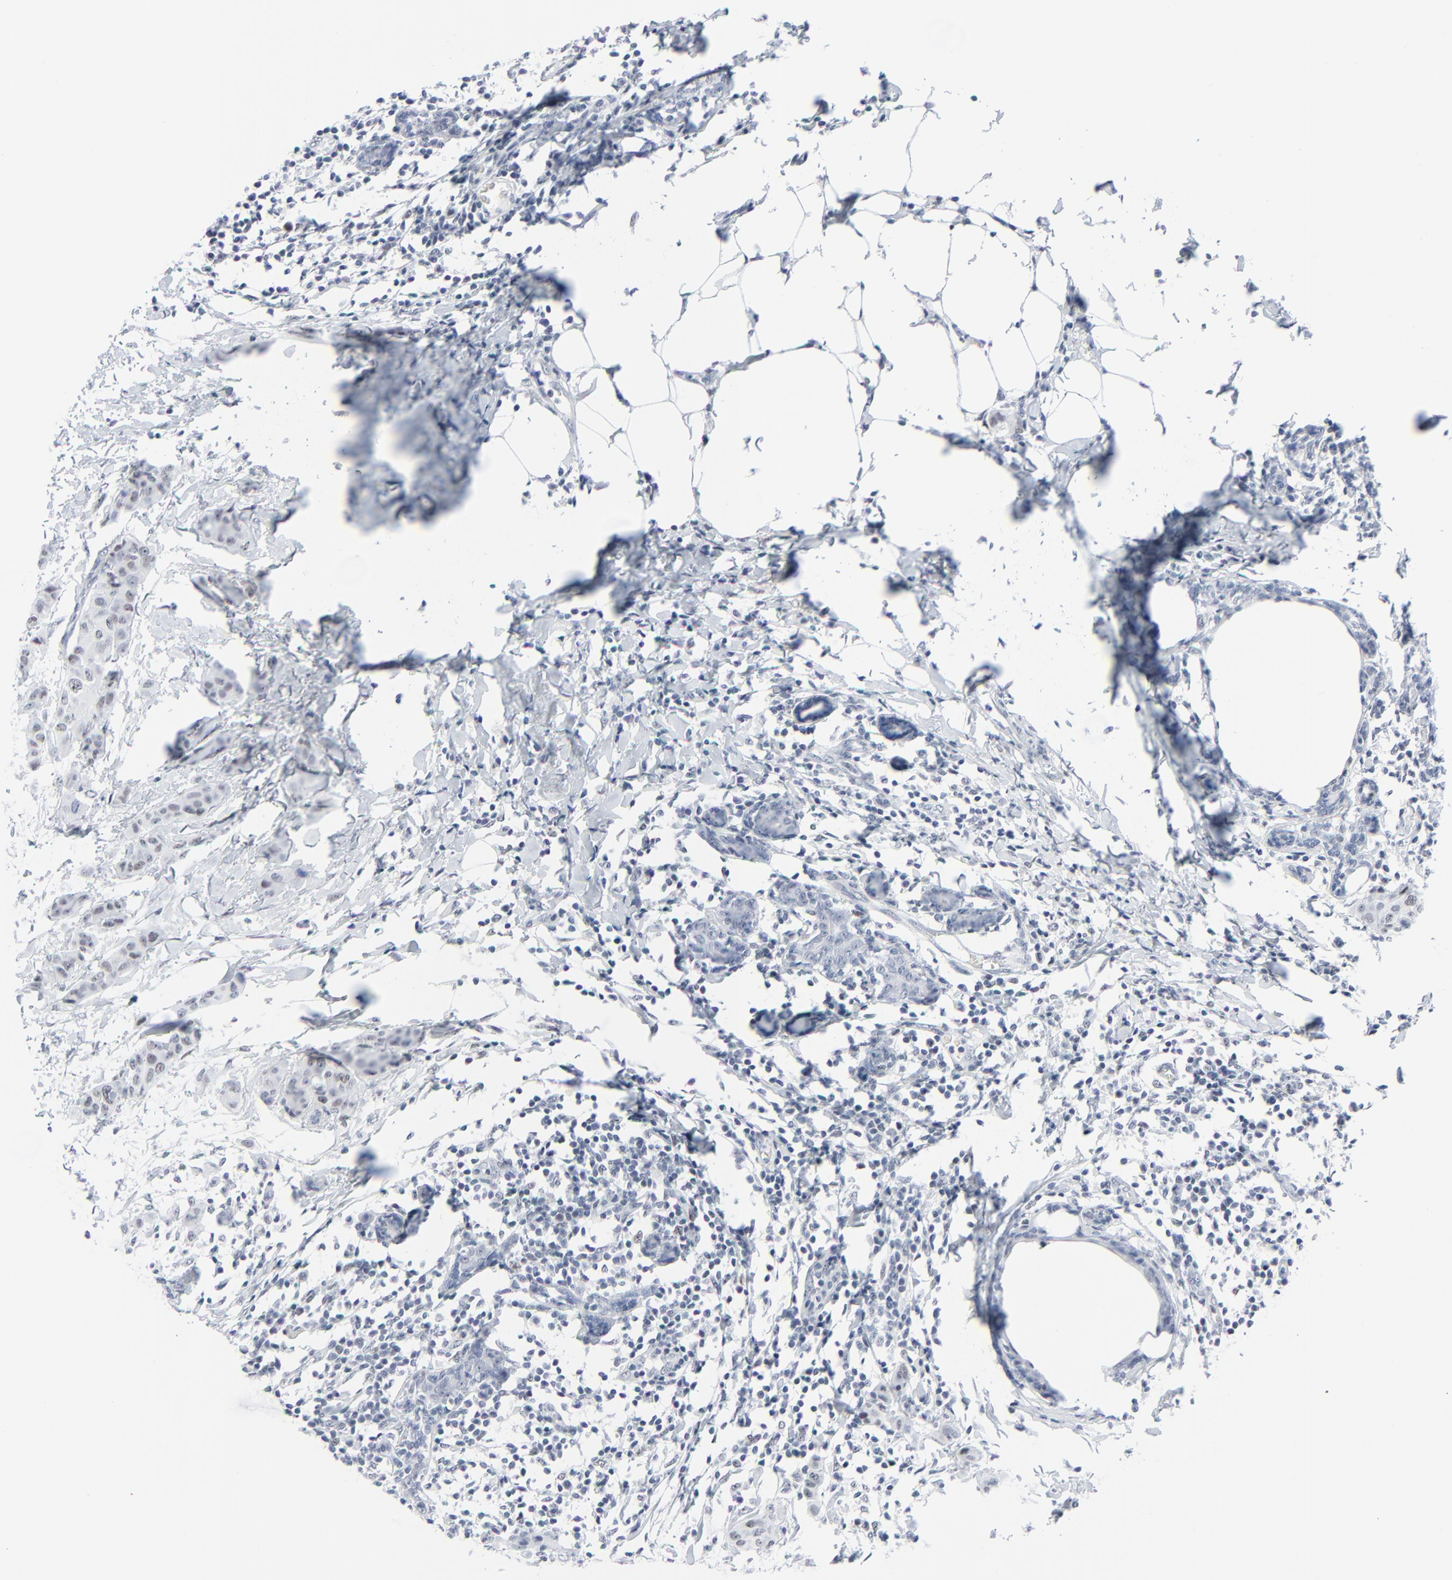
{"staining": {"intensity": "weak", "quantity": "25%-75%", "location": "nuclear"}, "tissue": "breast cancer", "cell_type": "Tumor cells", "image_type": "cancer", "snomed": [{"axis": "morphology", "description": "Duct carcinoma"}, {"axis": "topography", "description": "Breast"}], "caption": "Immunohistochemical staining of breast cancer (infiltrating ductal carcinoma) reveals low levels of weak nuclear protein staining in approximately 25%-75% of tumor cells.", "gene": "SIRT1", "patient": {"sex": "female", "age": 40}}